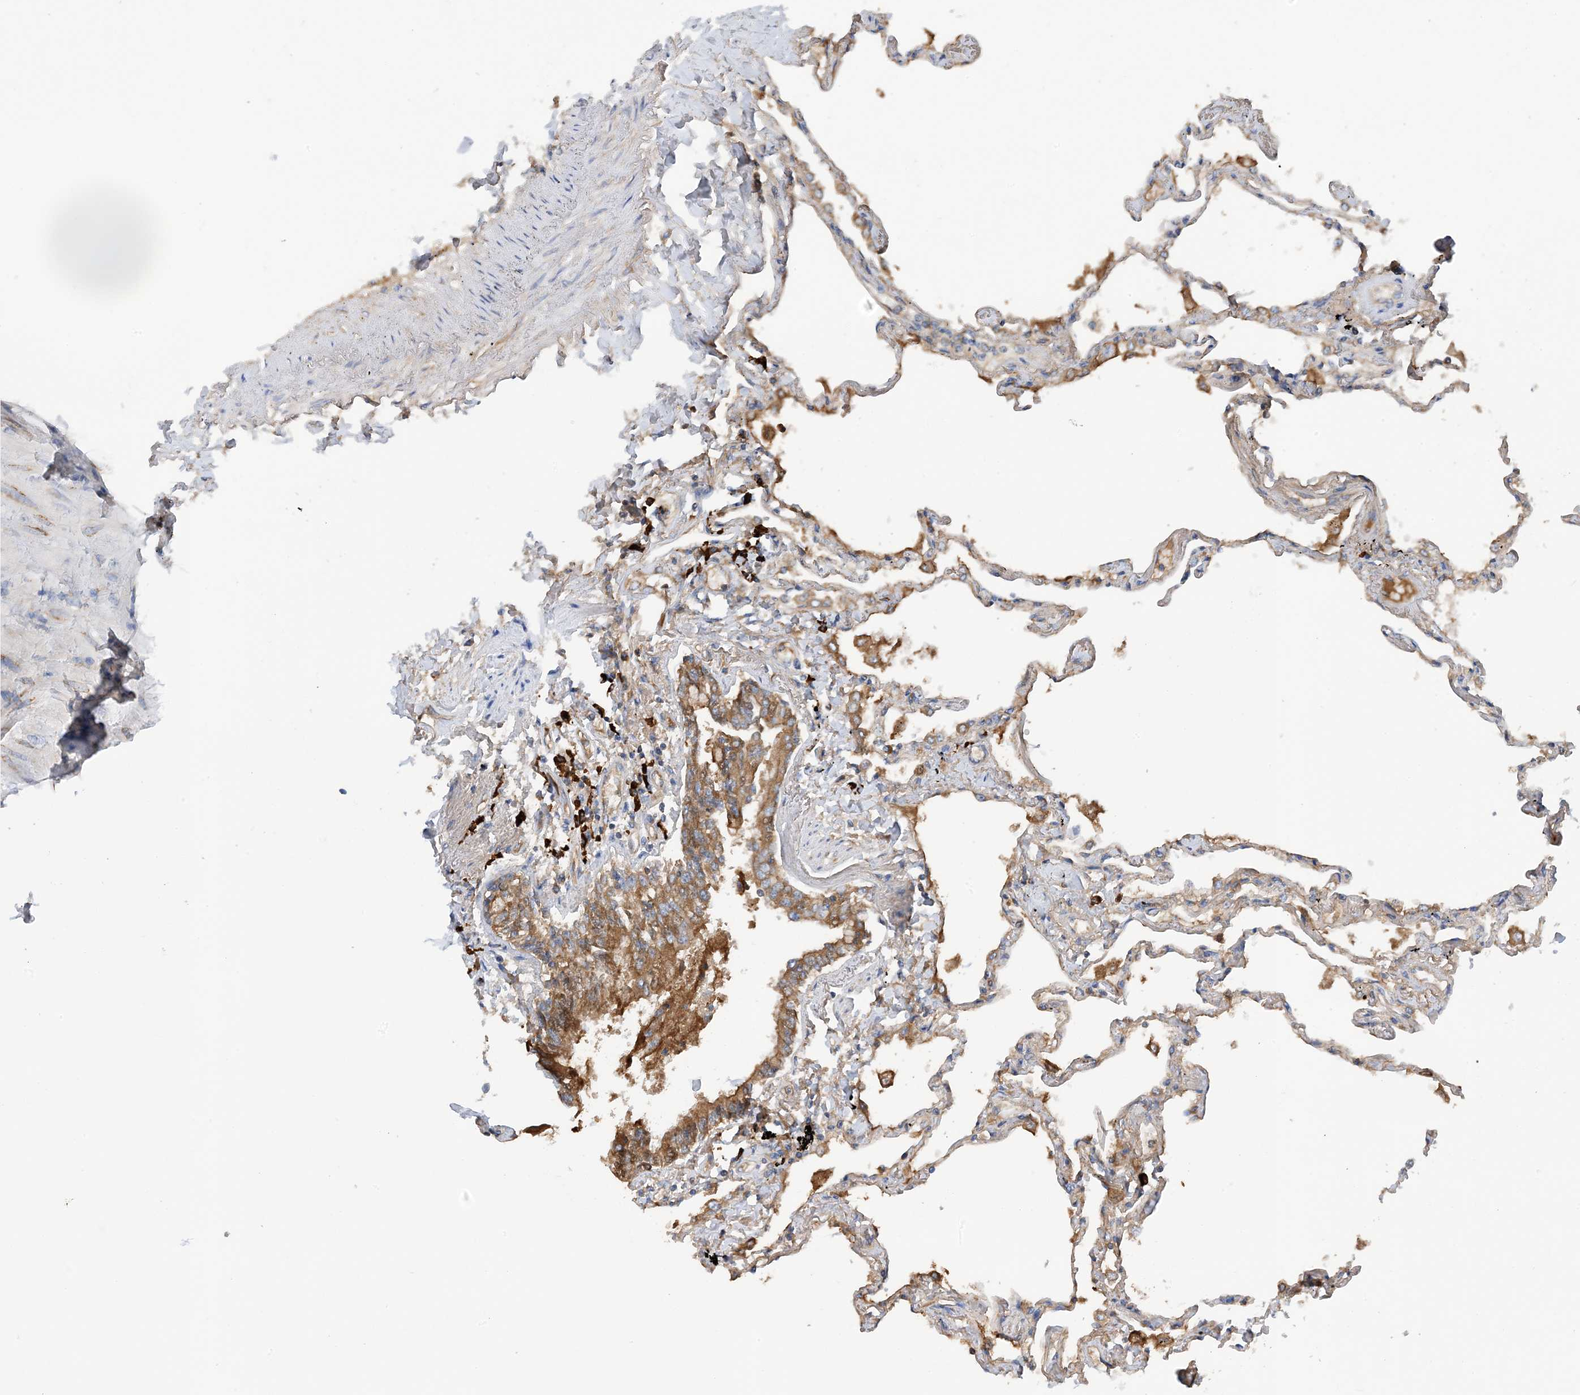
{"staining": {"intensity": "weak", "quantity": "<25%", "location": "cytoplasmic/membranous"}, "tissue": "lung", "cell_type": "Alveolar cells", "image_type": "normal", "snomed": [{"axis": "morphology", "description": "Normal tissue, NOS"}, {"axis": "topography", "description": "Lung"}], "caption": "Unremarkable lung was stained to show a protein in brown. There is no significant positivity in alveolar cells. Brightfield microscopy of IHC stained with DAB (3,3'-diaminobenzidine) (brown) and hematoxylin (blue), captured at high magnification.", "gene": "SLC5A11", "patient": {"sex": "female", "age": 67}}